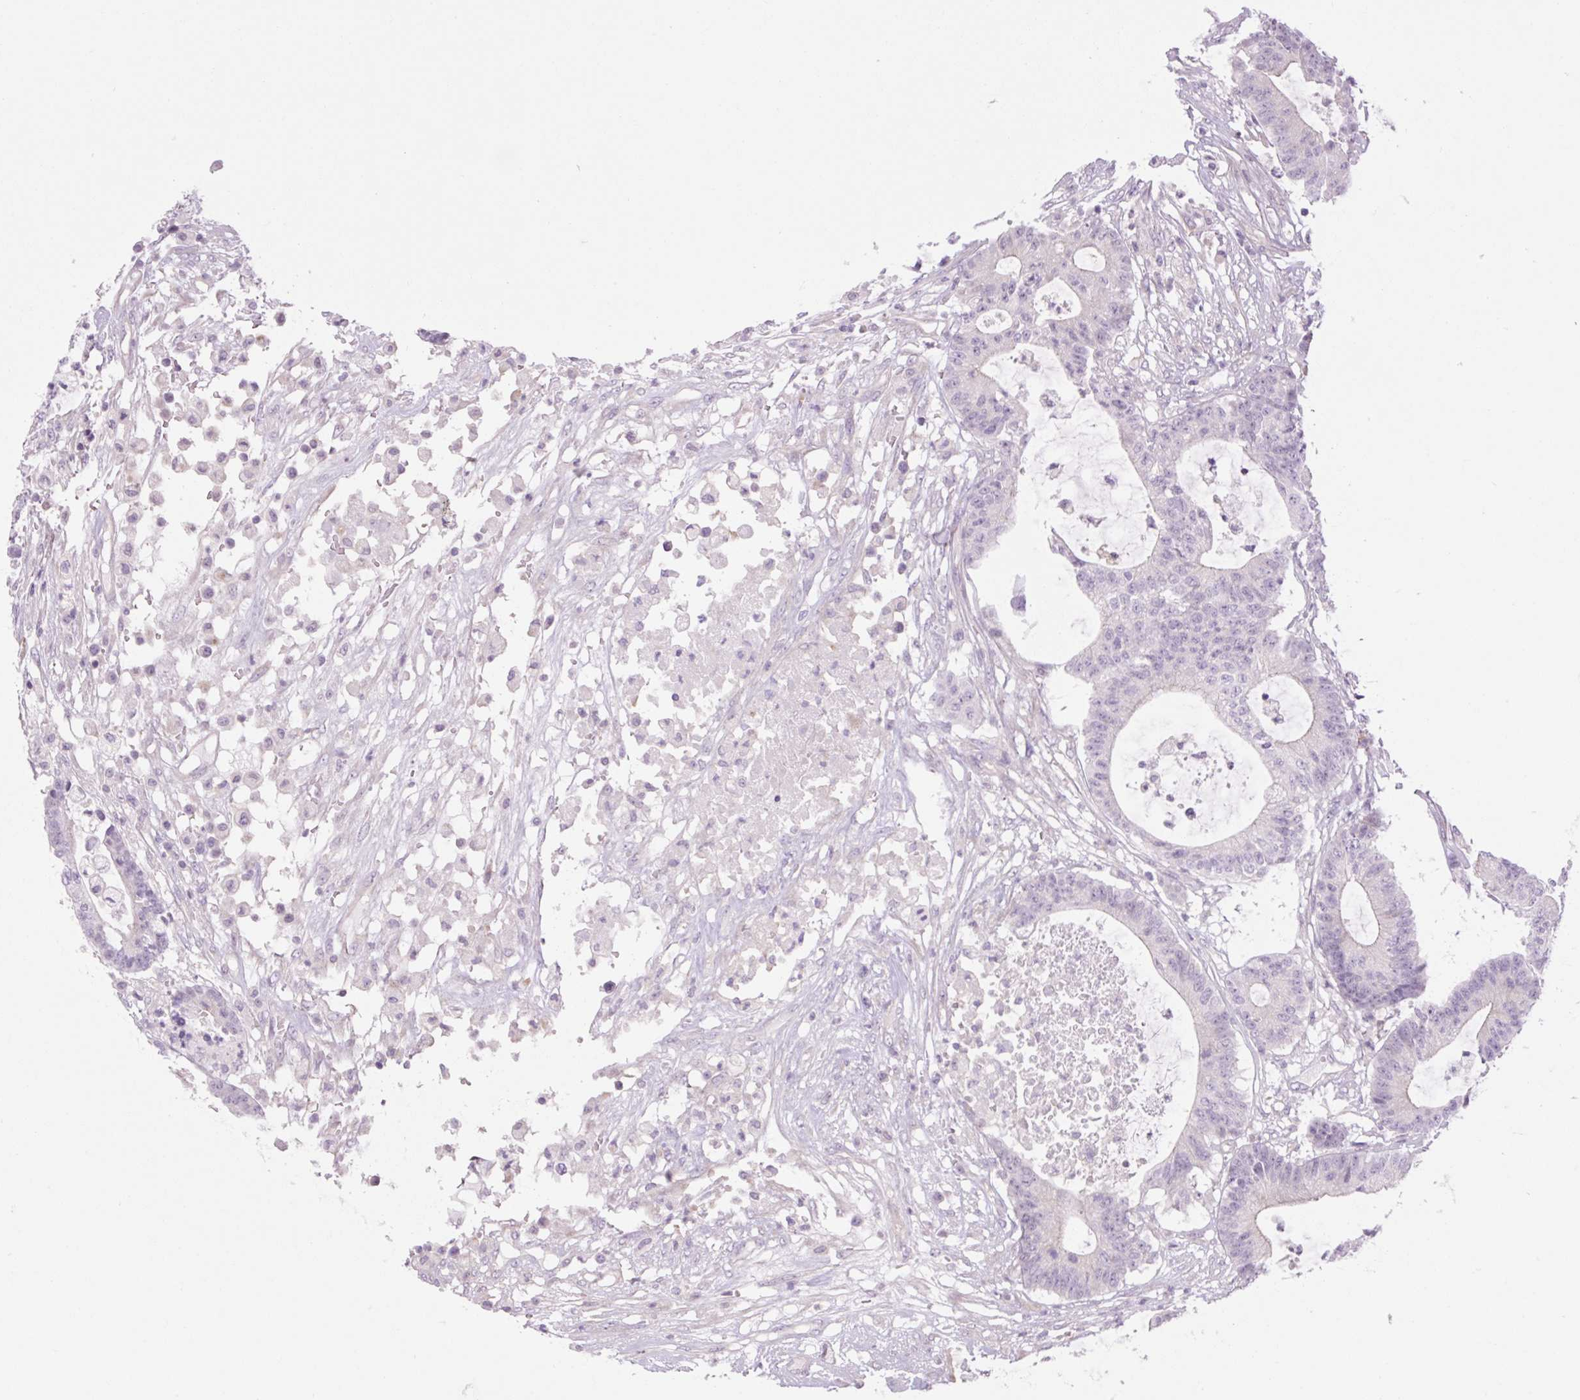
{"staining": {"intensity": "negative", "quantity": "none", "location": "none"}, "tissue": "colorectal cancer", "cell_type": "Tumor cells", "image_type": "cancer", "snomed": [{"axis": "morphology", "description": "Adenocarcinoma, NOS"}, {"axis": "topography", "description": "Colon"}], "caption": "Histopathology image shows no significant protein expression in tumor cells of colorectal cancer (adenocarcinoma).", "gene": "GRID2", "patient": {"sex": "female", "age": 84}}